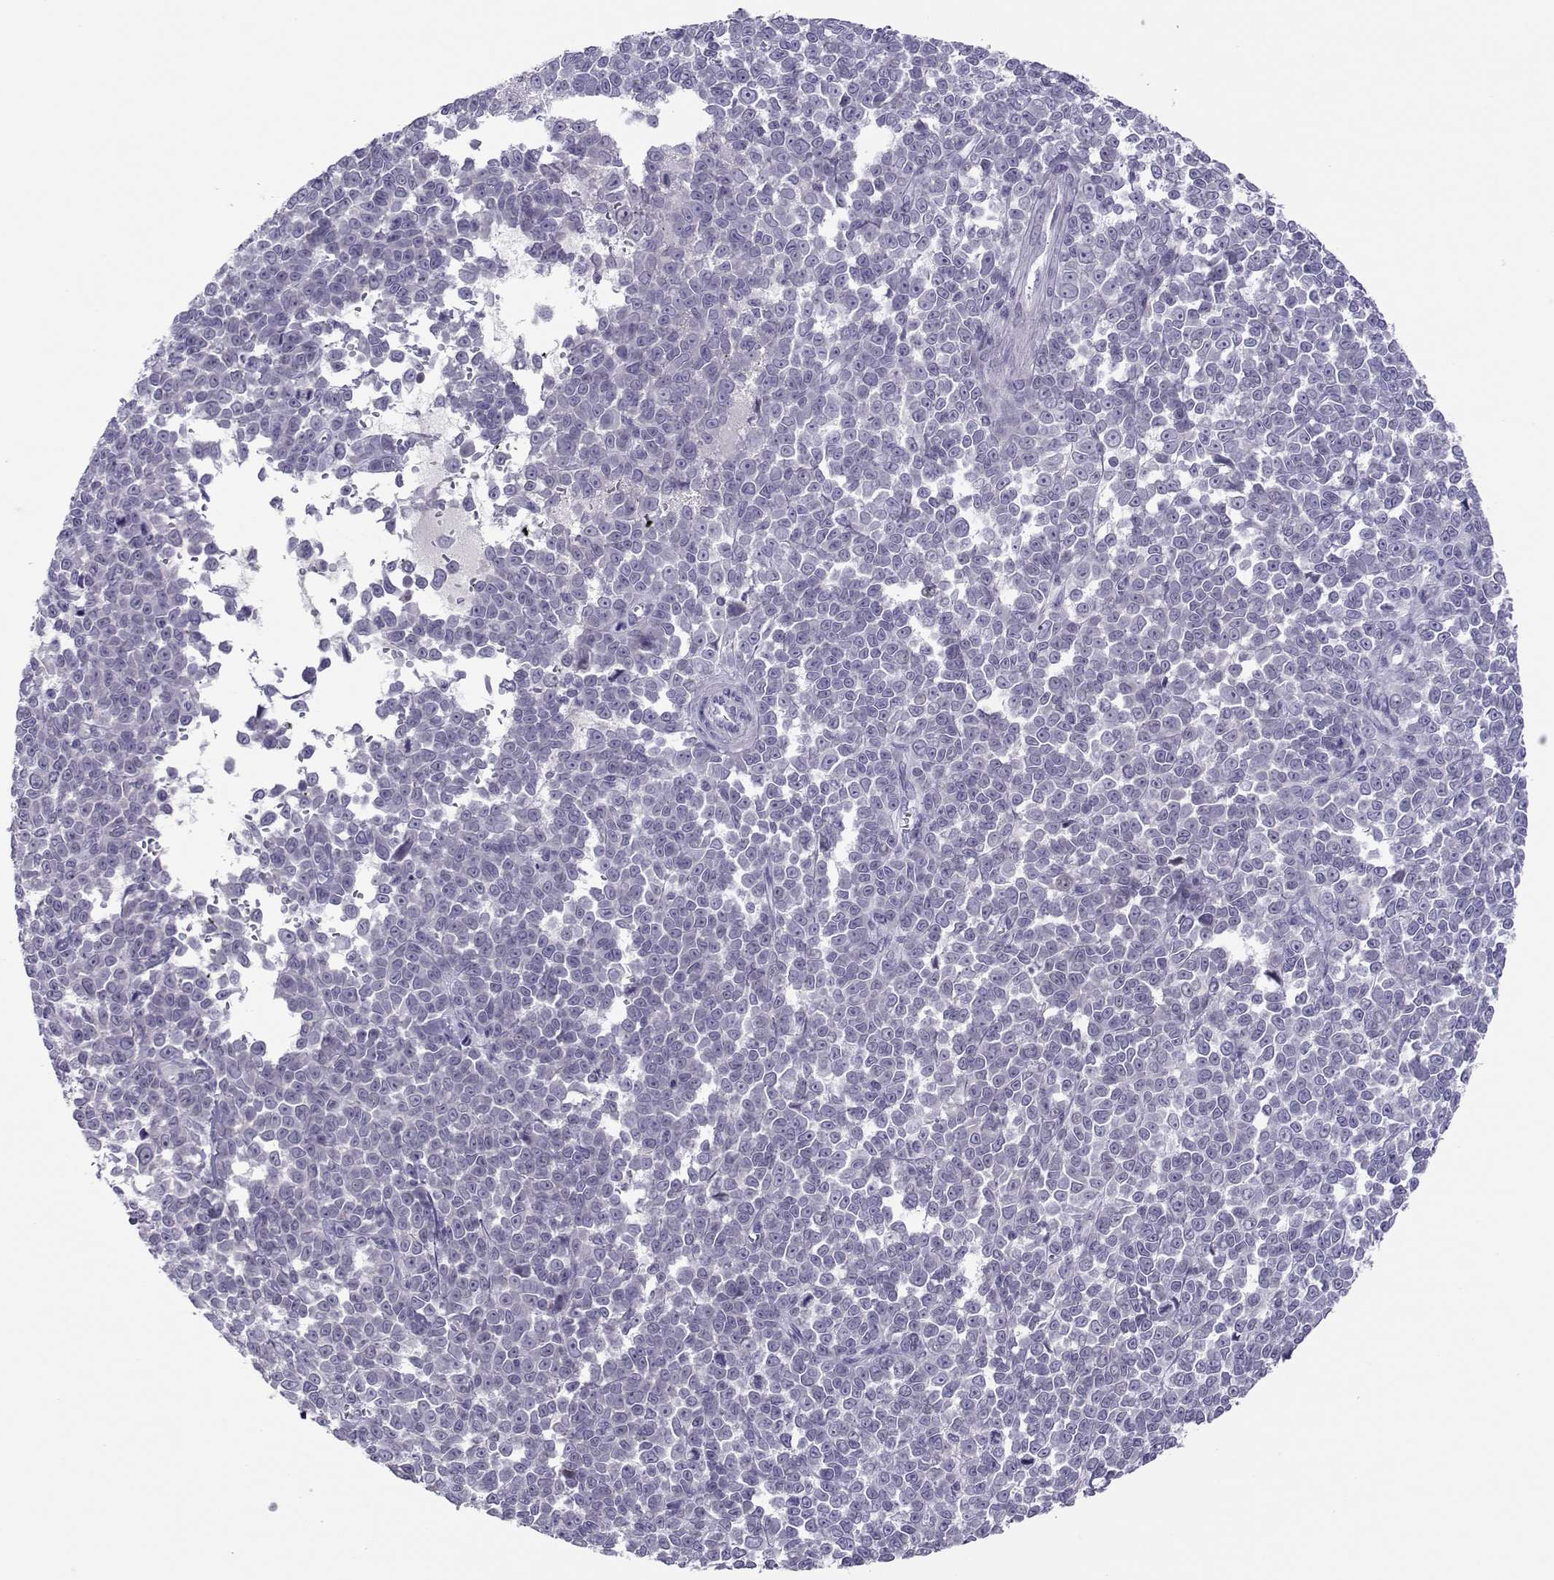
{"staining": {"intensity": "negative", "quantity": "none", "location": "none"}, "tissue": "melanoma", "cell_type": "Tumor cells", "image_type": "cancer", "snomed": [{"axis": "morphology", "description": "Malignant melanoma, NOS"}, {"axis": "topography", "description": "Skin"}], "caption": "Immunohistochemical staining of human melanoma exhibits no significant positivity in tumor cells.", "gene": "TRPM7", "patient": {"sex": "female", "age": 95}}